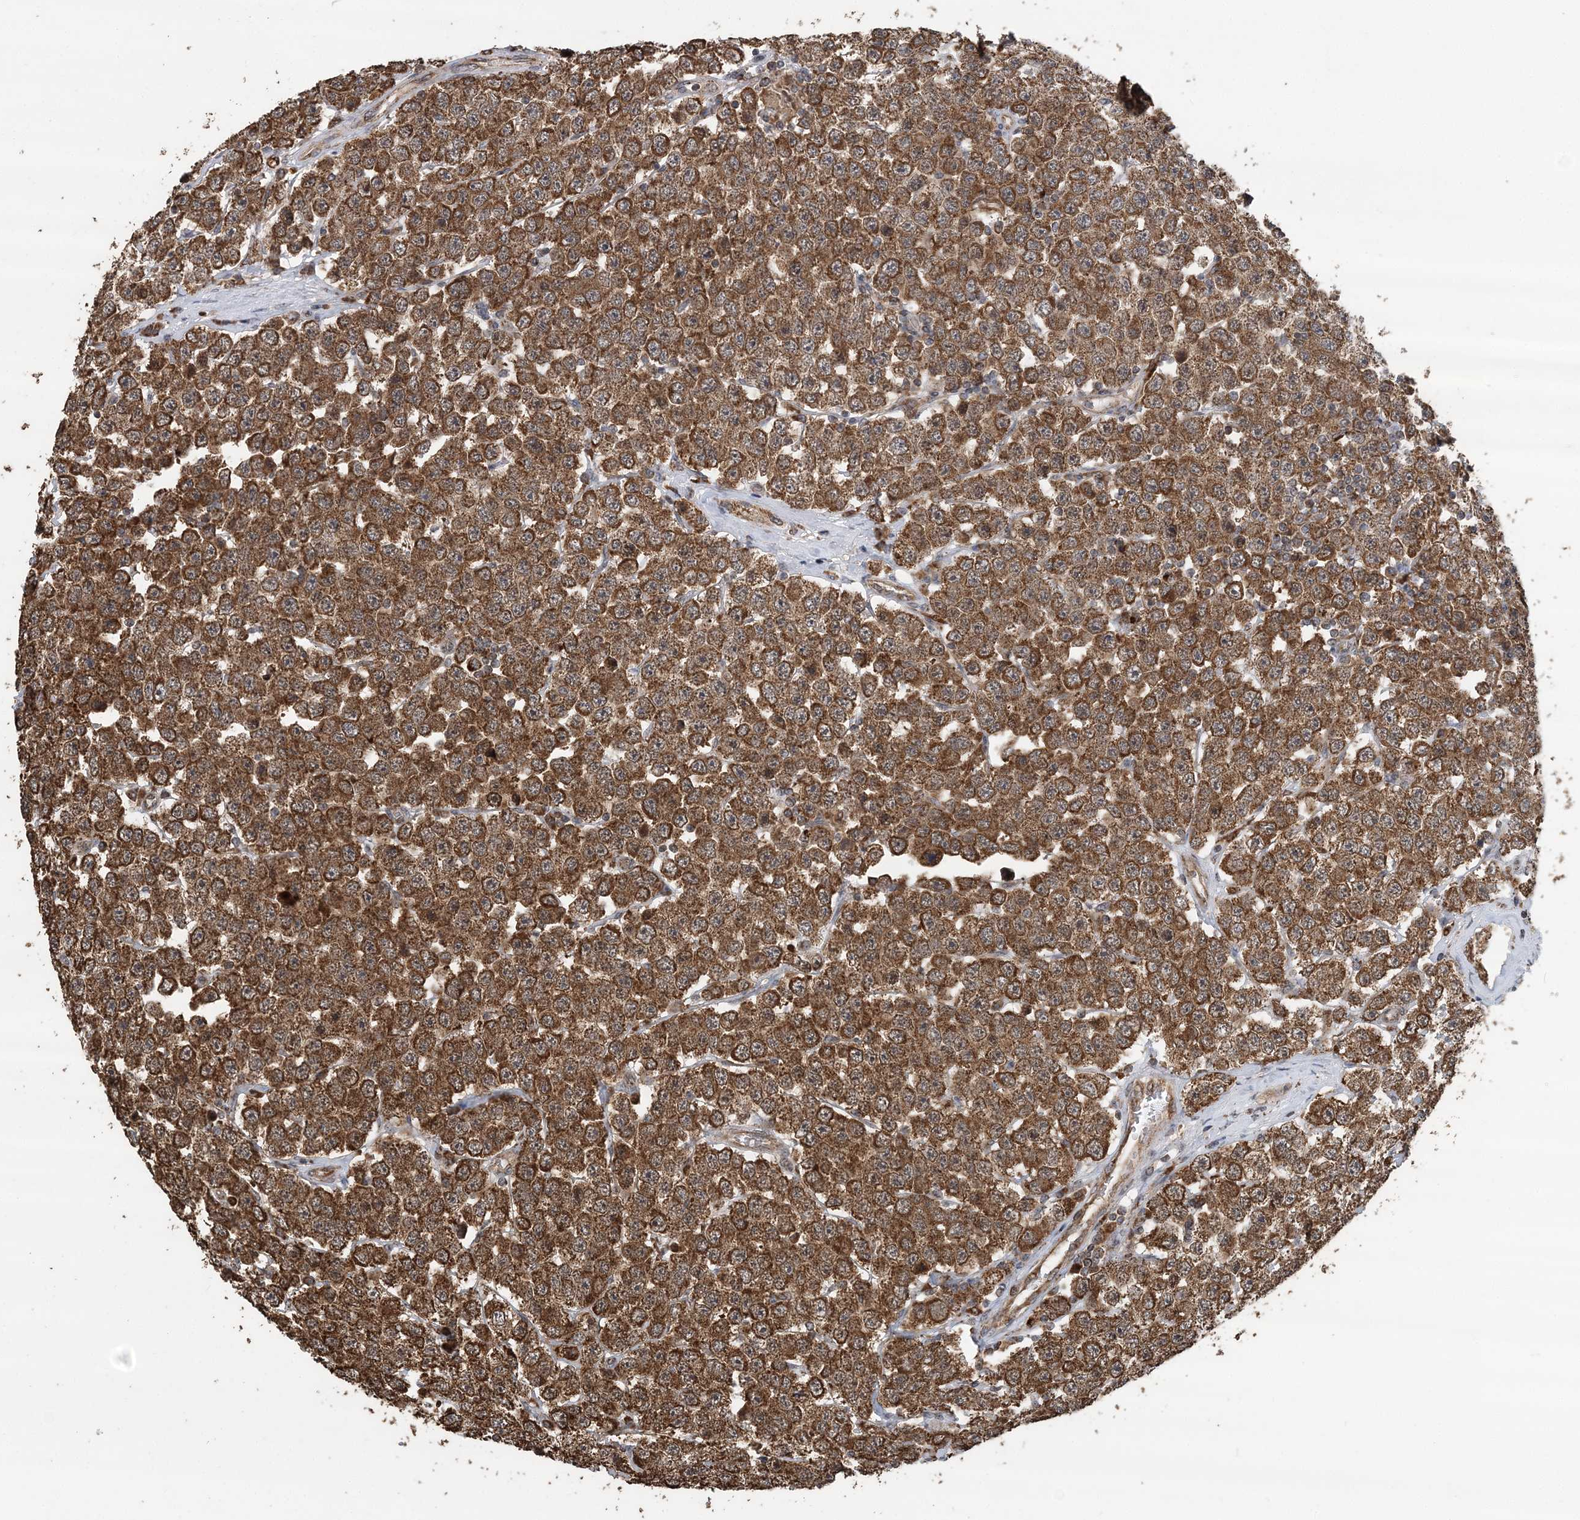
{"staining": {"intensity": "strong", "quantity": ">75%", "location": "cytoplasmic/membranous"}, "tissue": "testis cancer", "cell_type": "Tumor cells", "image_type": "cancer", "snomed": [{"axis": "morphology", "description": "Seminoma, NOS"}, {"axis": "topography", "description": "Testis"}], "caption": "The histopathology image displays staining of seminoma (testis), revealing strong cytoplasmic/membranous protein expression (brown color) within tumor cells. (Stains: DAB in brown, nuclei in blue, Microscopy: brightfield microscopy at high magnification).", "gene": "PCBP1", "patient": {"sex": "male", "age": 28}}